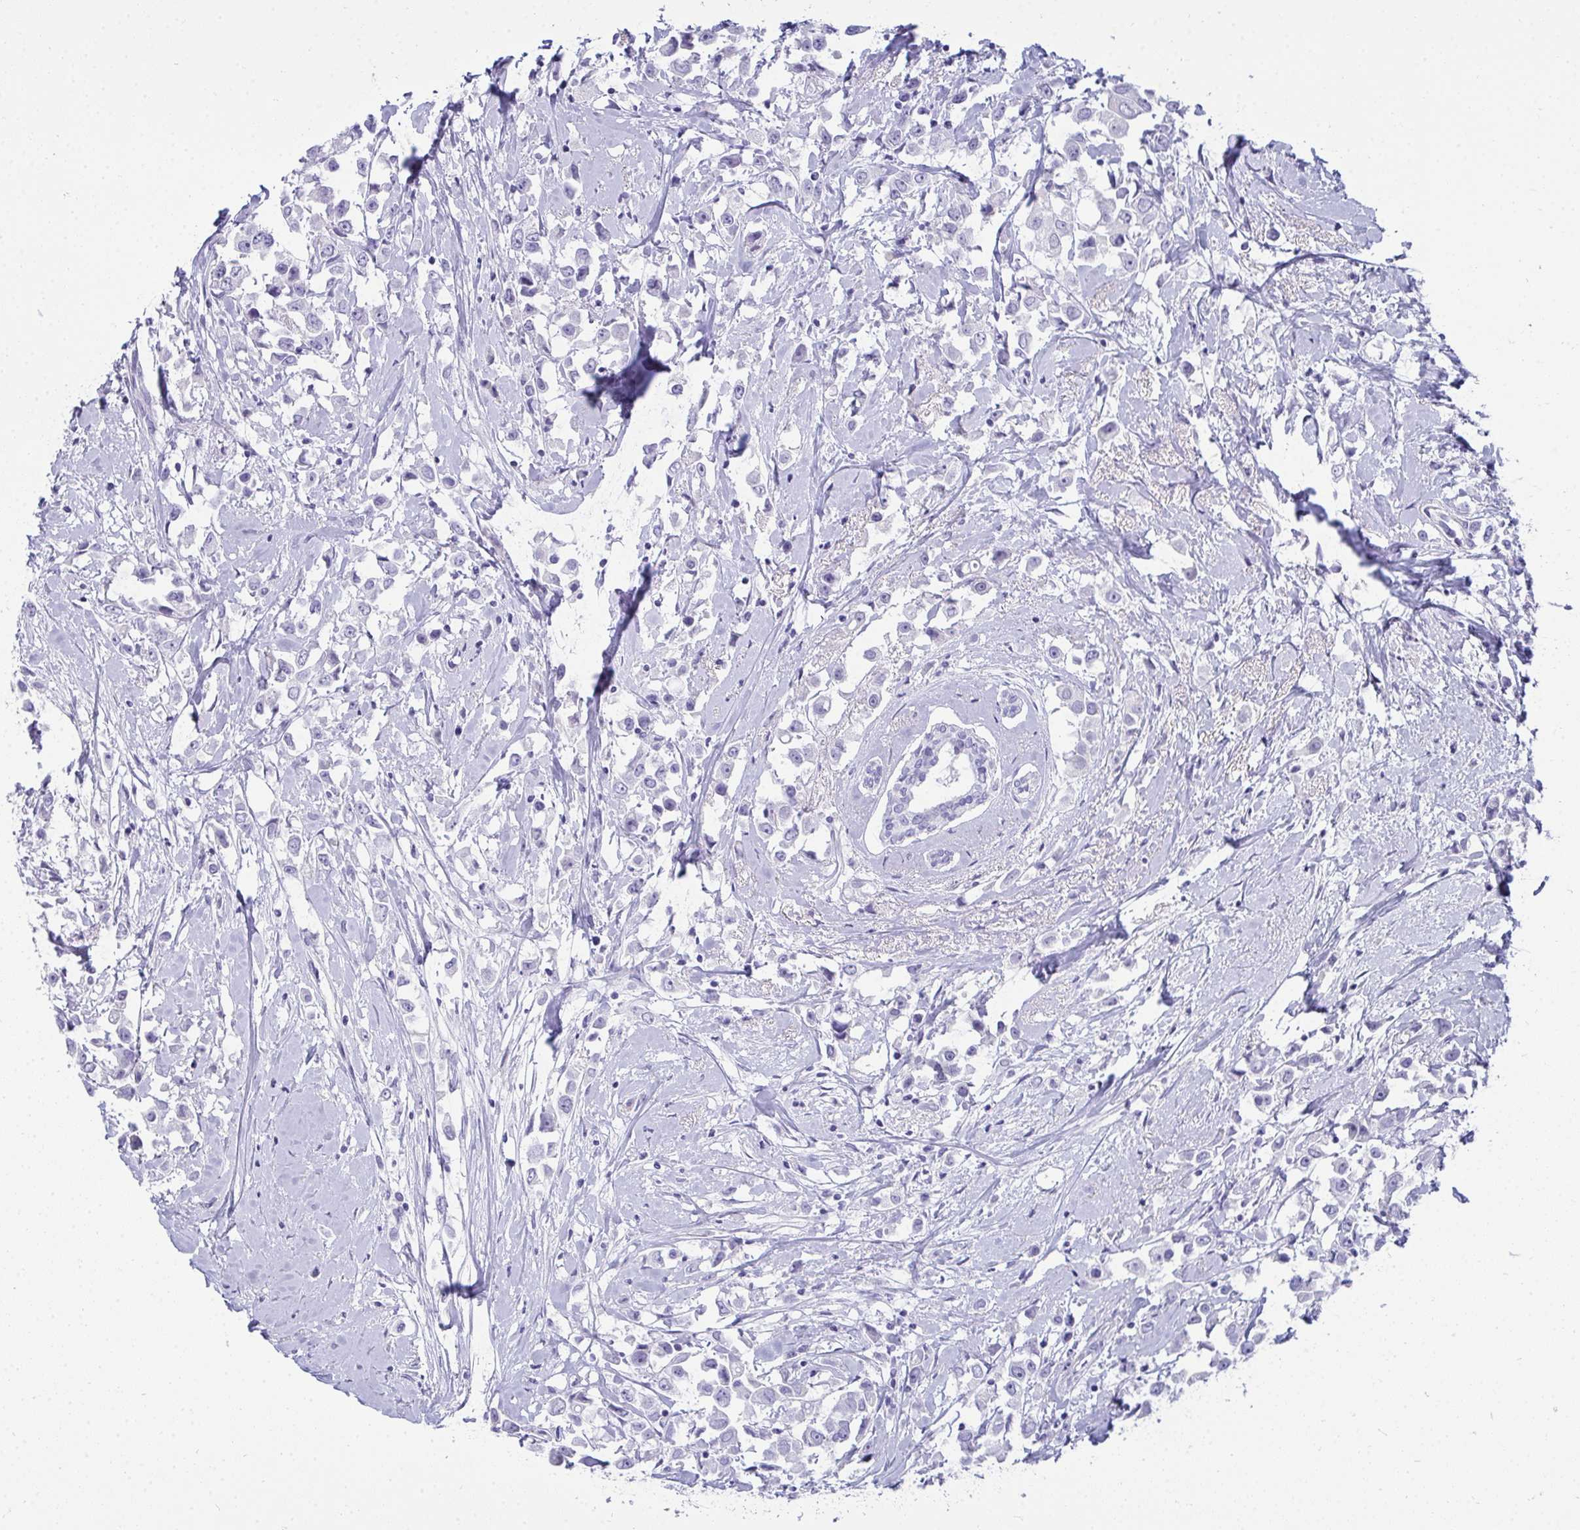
{"staining": {"intensity": "negative", "quantity": "none", "location": "none"}, "tissue": "breast cancer", "cell_type": "Tumor cells", "image_type": "cancer", "snomed": [{"axis": "morphology", "description": "Duct carcinoma"}, {"axis": "topography", "description": "Breast"}], "caption": "Immunohistochemical staining of breast infiltrating ductal carcinoma exhibits no significant expression in tumor cells.", "gene": "HSPB6", "patient": {"sex": "female", "age": 61}}